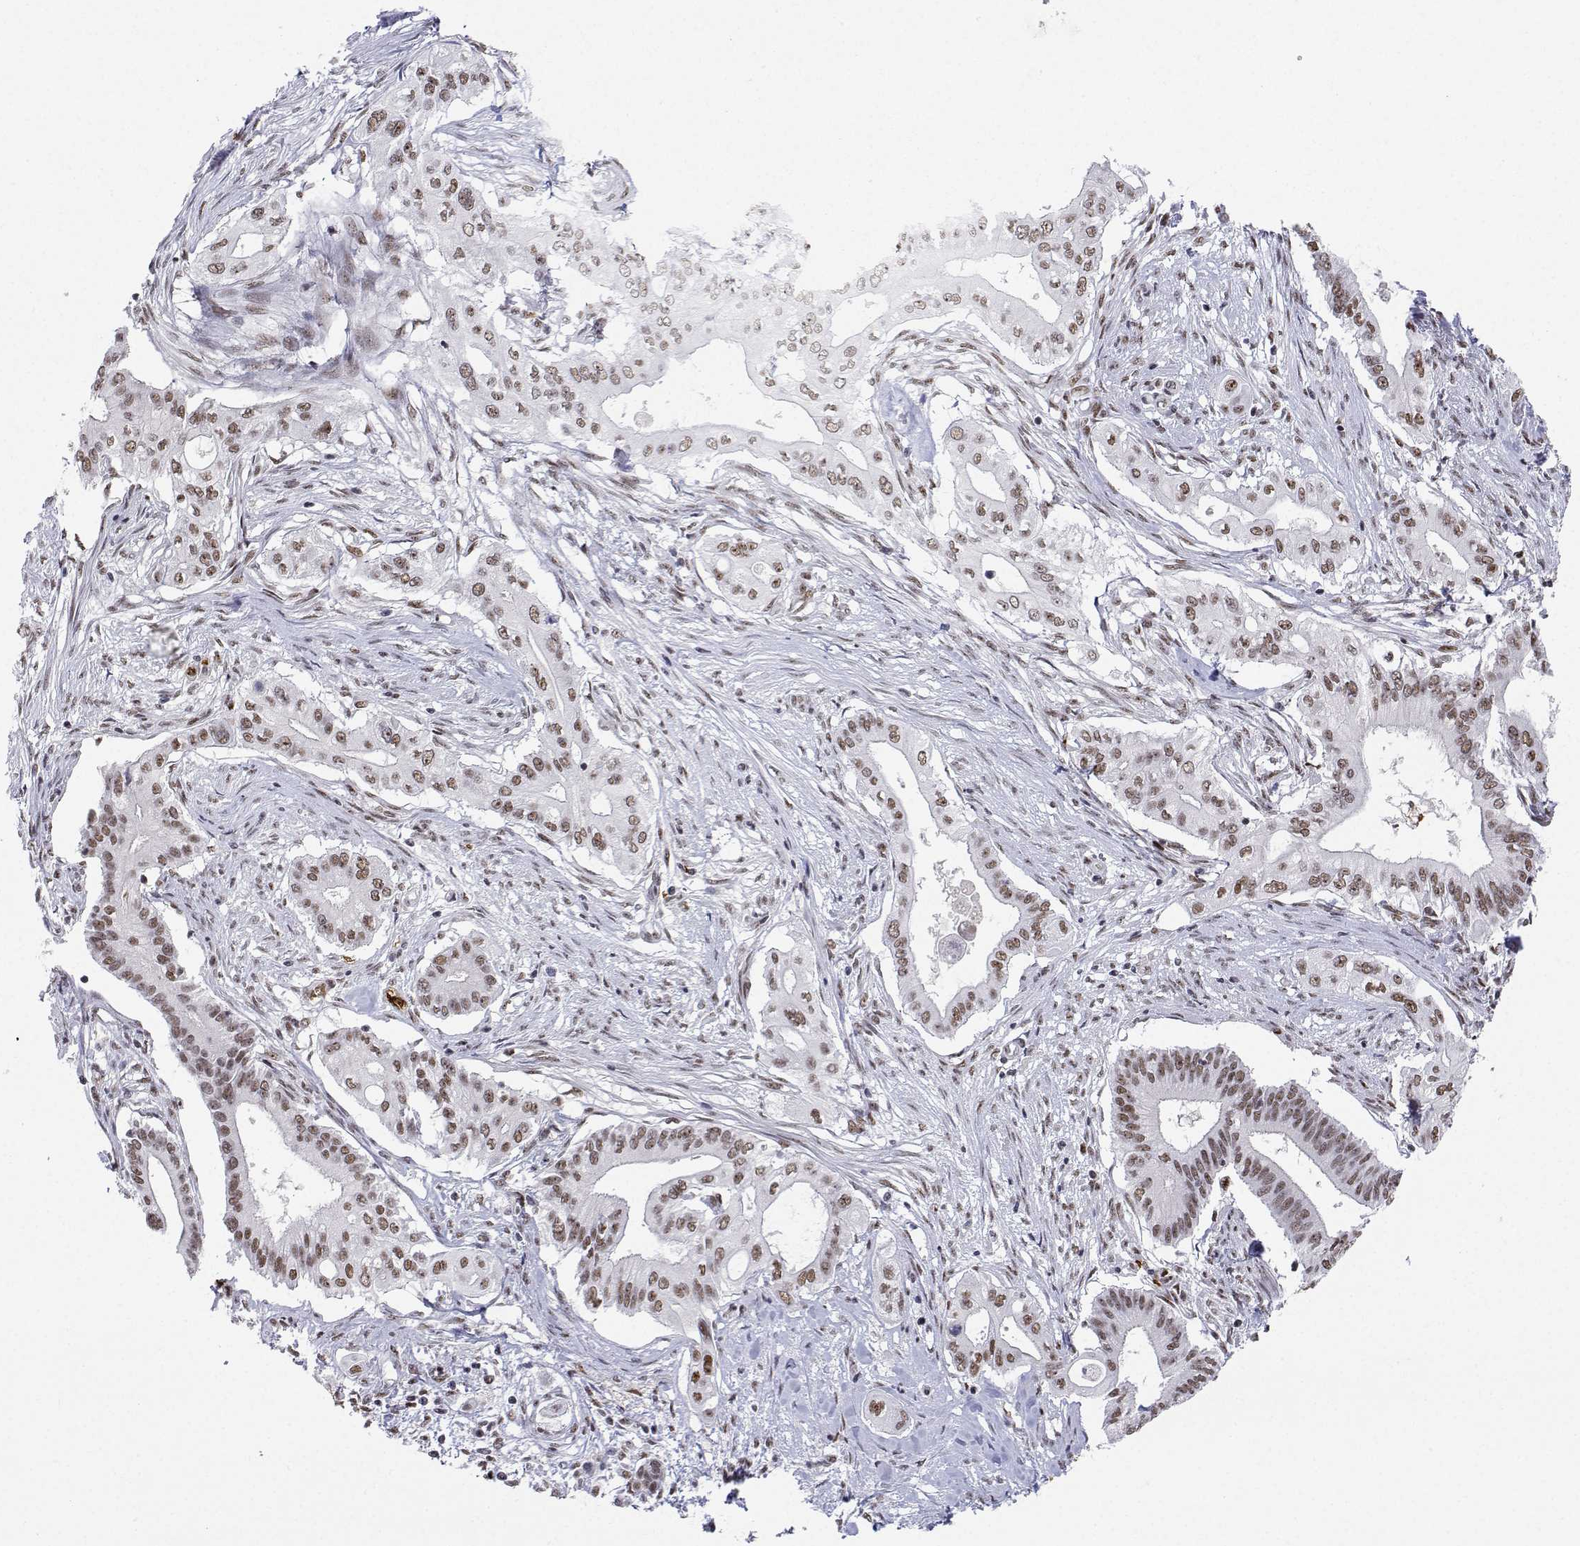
{"staining": {"intensity": "moderate", "quantity": ">75%", "location": "nuclear"}, "tissue": "pancreatic cancer", "cell_type": "Tumor cells", "image_type": "cancer", "snomed": [{"axis": "morphology", "description": "Adenocarcinoma, NOS"}, {"axis": "topography", "description": "Pancreas"}], "caption": "Immunohistochemistry (IHC) of pancreatic adenocarcinoma reveals medium levels of moderate nuclear expression in approximately >75% of tumor cells.", "gene": "ADAR", "patient": {"sex": "female", "age": 68}}